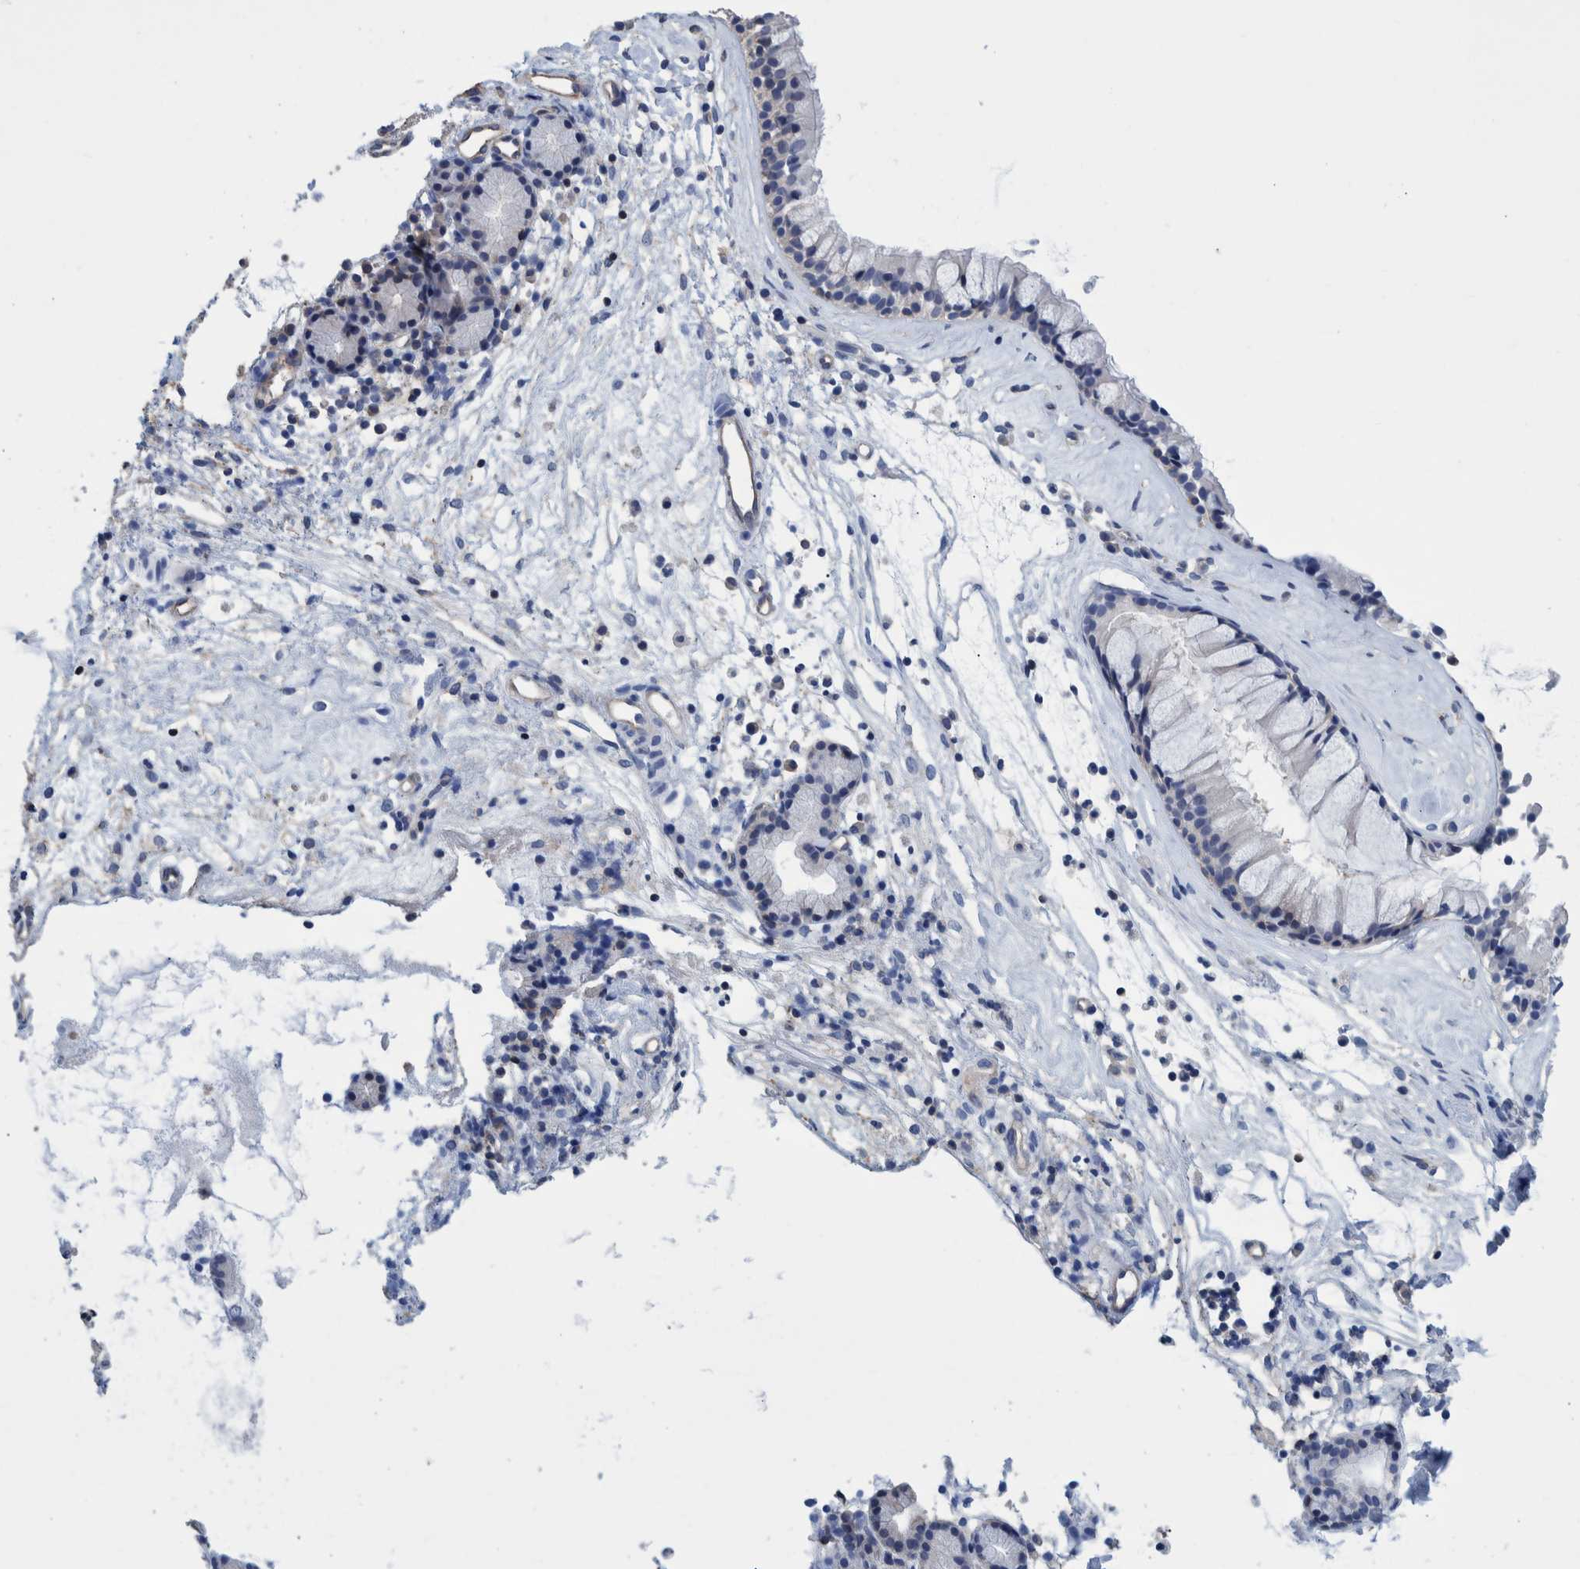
{"staining": {"intensity": "negative", "quantity": "none", "location": "none"}, "tissue": "nasopharynx", "cell_type": "Respiratory epithelial cells", "image_type": "normal", "snomed": [{"axis": "morphology", "description": "Normal tissue, NOS"}, {"axis": "topography", "description": "Nasopharynx"}], "caption": "IHC micrograph of normal human nasopharynx stained for a protein (brown), which demonstrates no expression in respiratory epithelial cells.", "gene": "PPP3CC", "patient": {"sex": "female", "age": 42}}